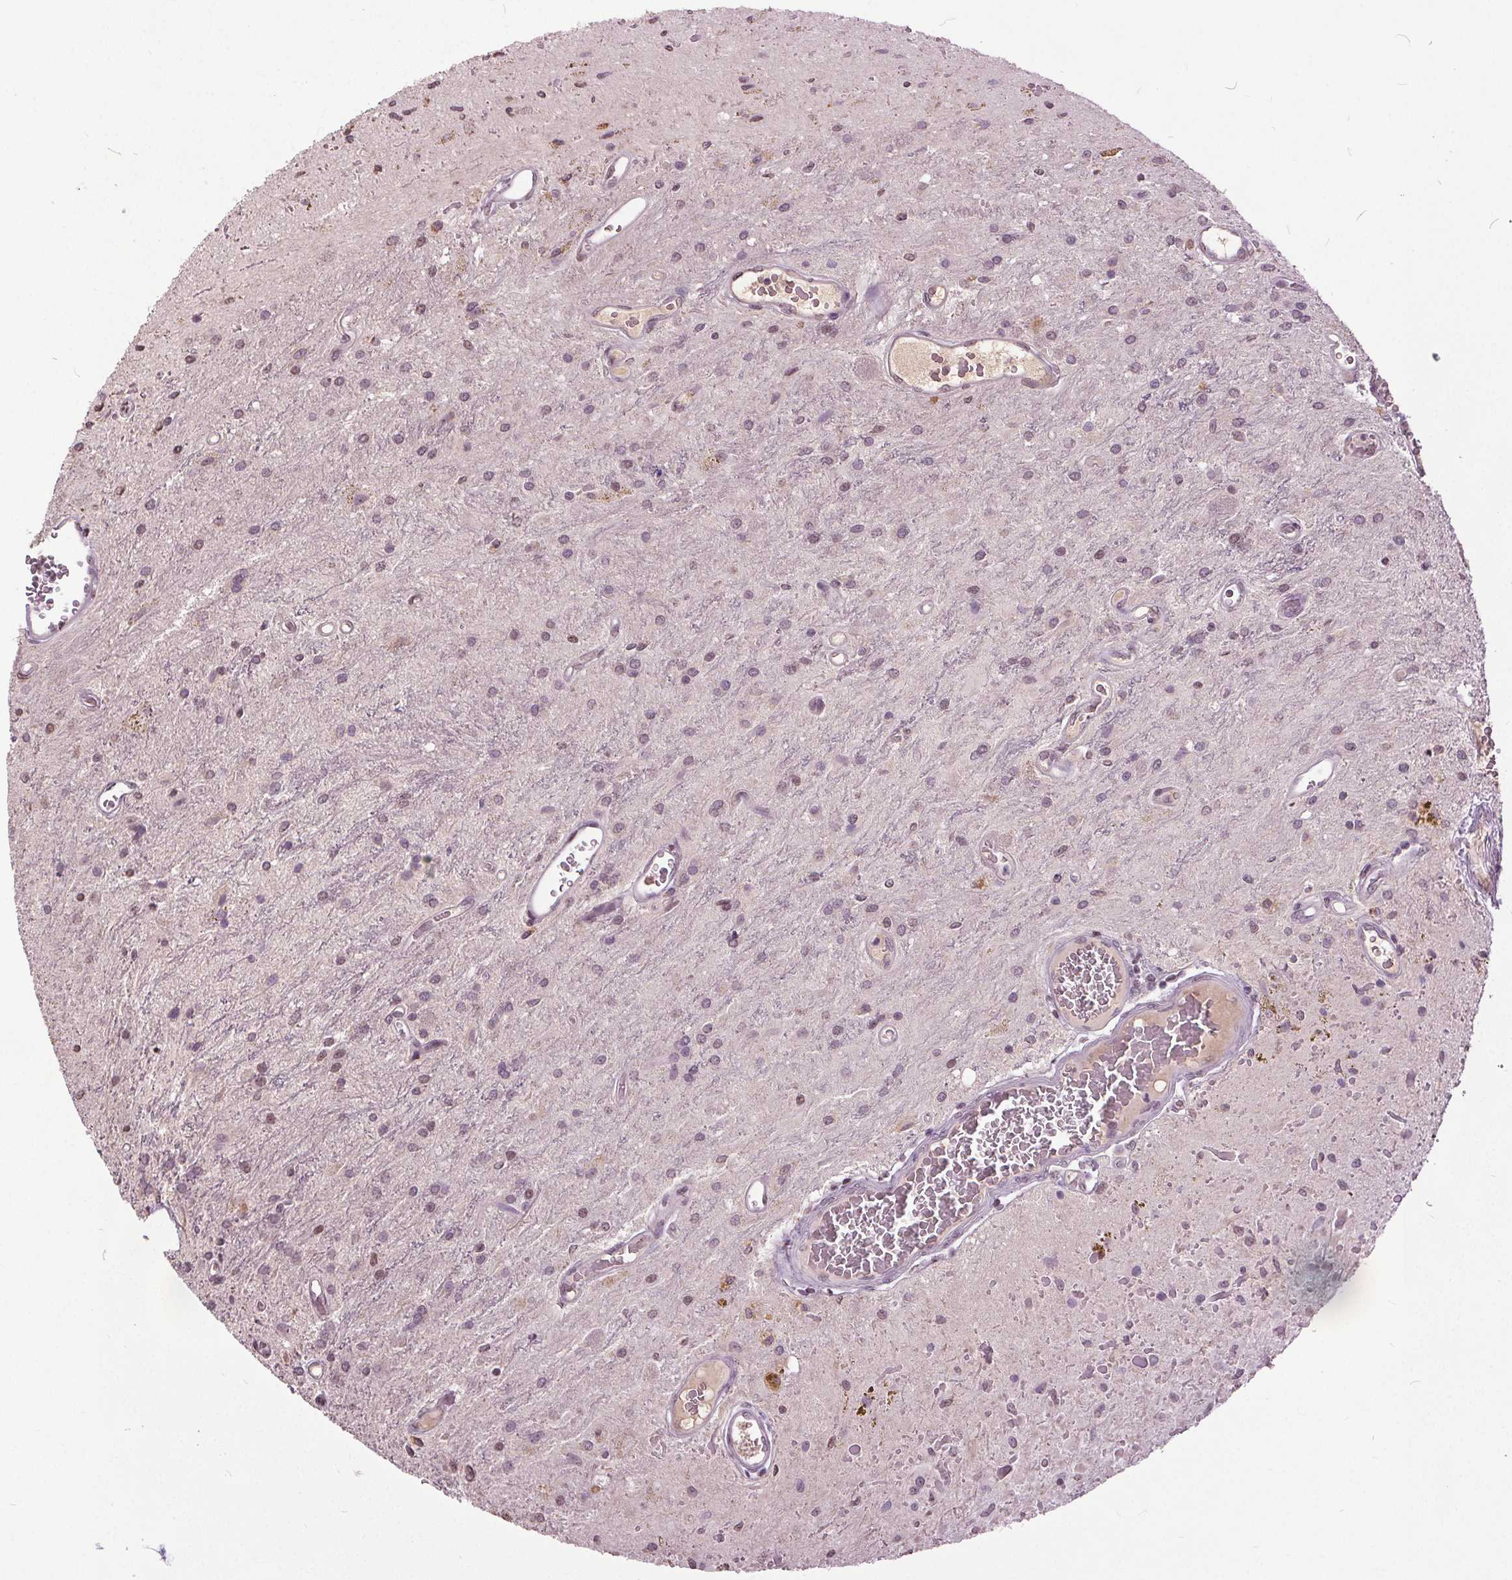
{"staining": {"intensity": "negative", "quantity": "none", "location": "none"}, "tissue": "glioma", "cell_type": "Tumor cells", "image_type": "cancer", "snomed": [{"axis": "morphology", "description": "Glioma, malignant, Low grade"}, {"axis": "topography", "description": "Cerebellum"}], "caption": "Histopathology image shows no significant protein positivity in tumor cells of glioma.", "gene": "CXCL16", "patient": {"sex": "female", "age": 14}}